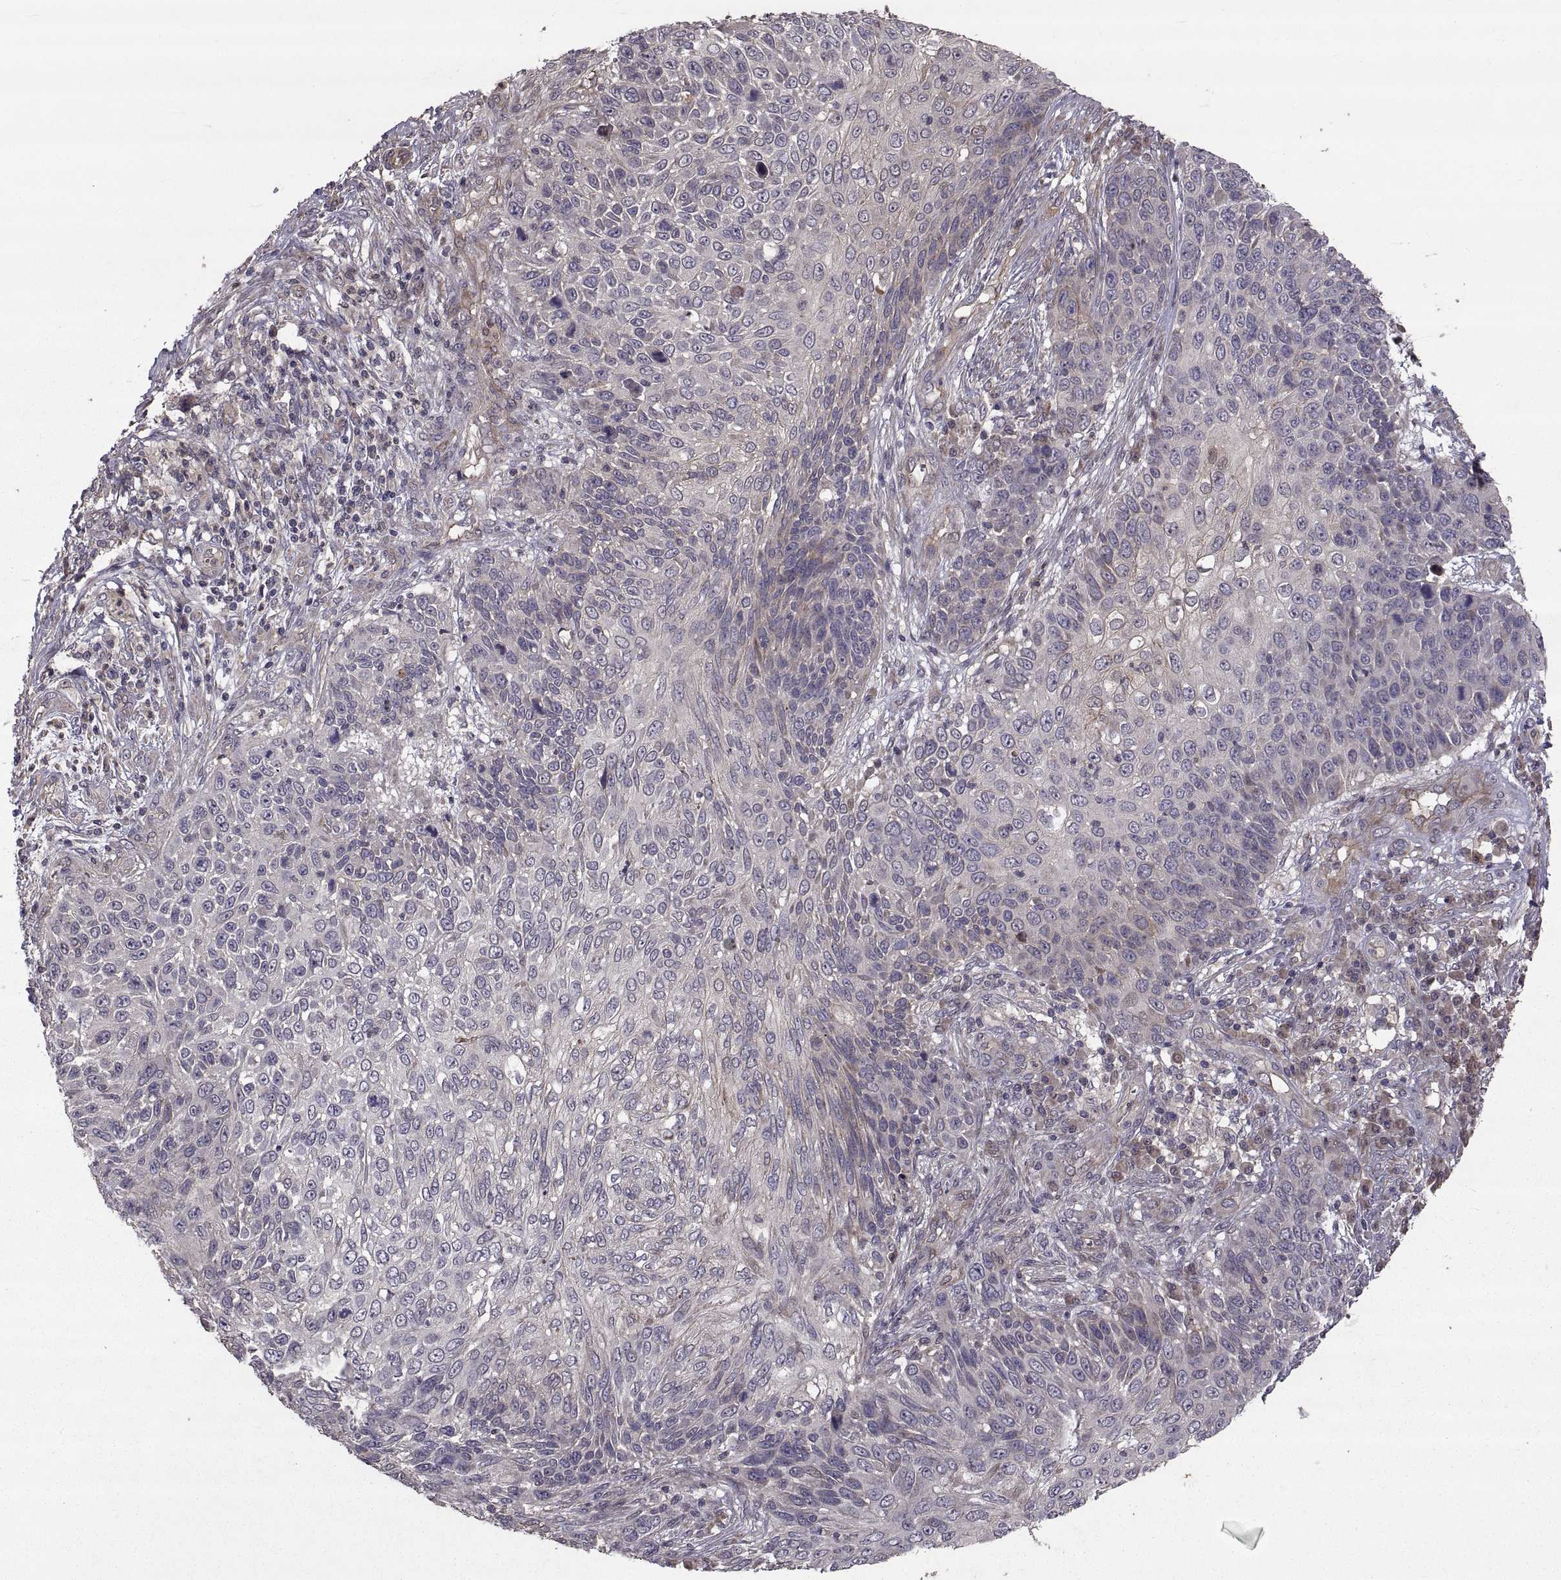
{"staining": {"intensity": "negative", "quantity": "none", "location": "none"}, "tissue": "skin cancer", "cell_type": "Tumor cells", "image_type": "cancer", "snomed": [{"axis": "morphology", "description": "Squamous cell carcinoma, NOS"}, {"axis": "topography", "description": "Skin"}], "caption": "This is an immunohistochemistry histopathology image of human skin cancer (squamous cell carcinoma). There is no expression in tumor cells.", "gene": "PMM2", "patient": {"sex": "male", "age": 92}}